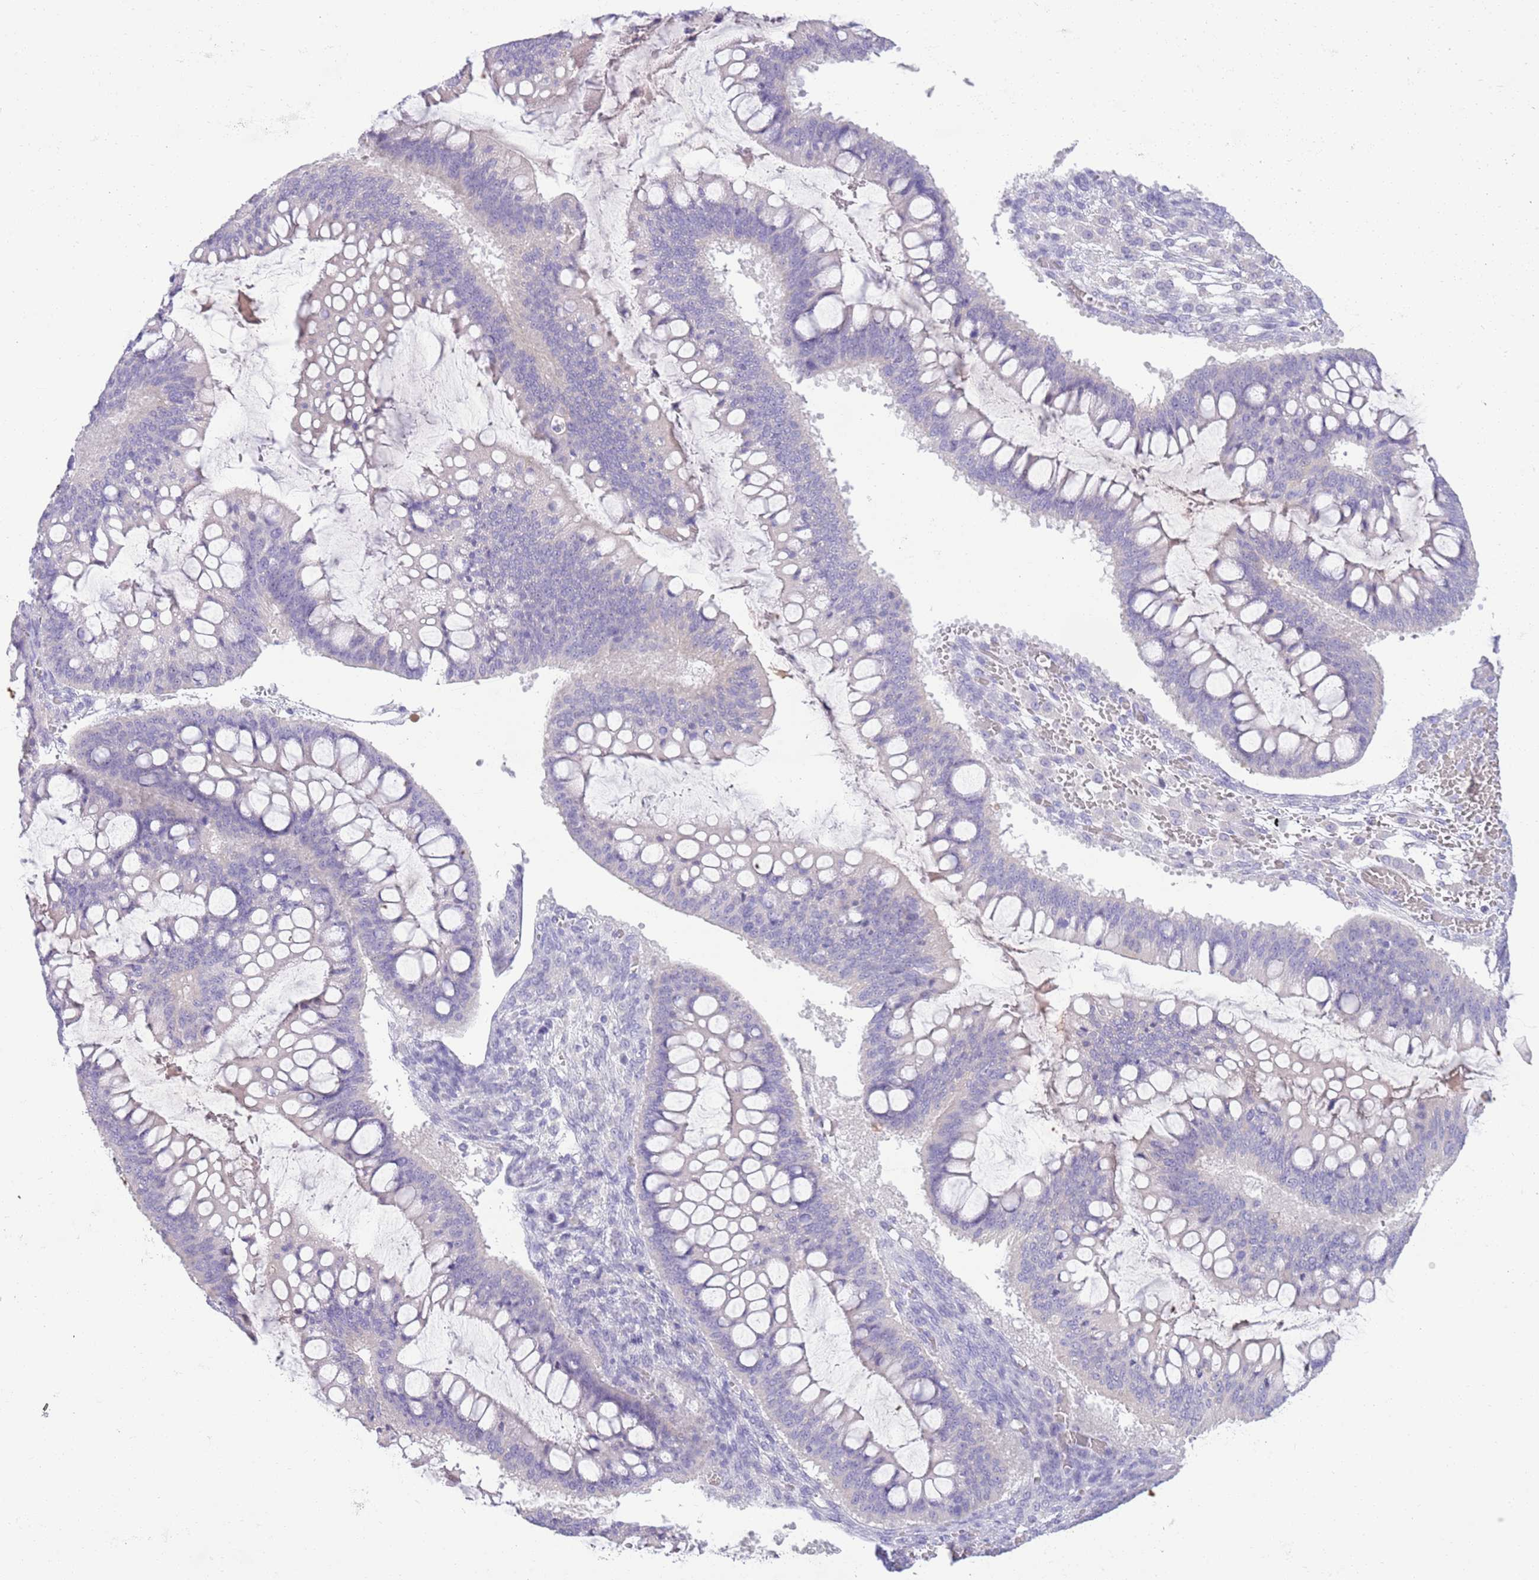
{"staining": {"intensity": "negative", "quantity": "none", "location": "none"}, "tissue": "ovarian cancer", "cell_type": "Tumor cells", "image_type": "cancer", "snomed": [{"axis": "morphology", "description": "Cystadenocarcinoma, mucinous, NOS"}, {"axis": "topography", "description": "Ovary"}], "caption": "This is an IHC micrograph of ovarian cancer. There is no staining in tumor cells.", "gene": "TOX2", "patient": {"sex": "female", "age": 73}}